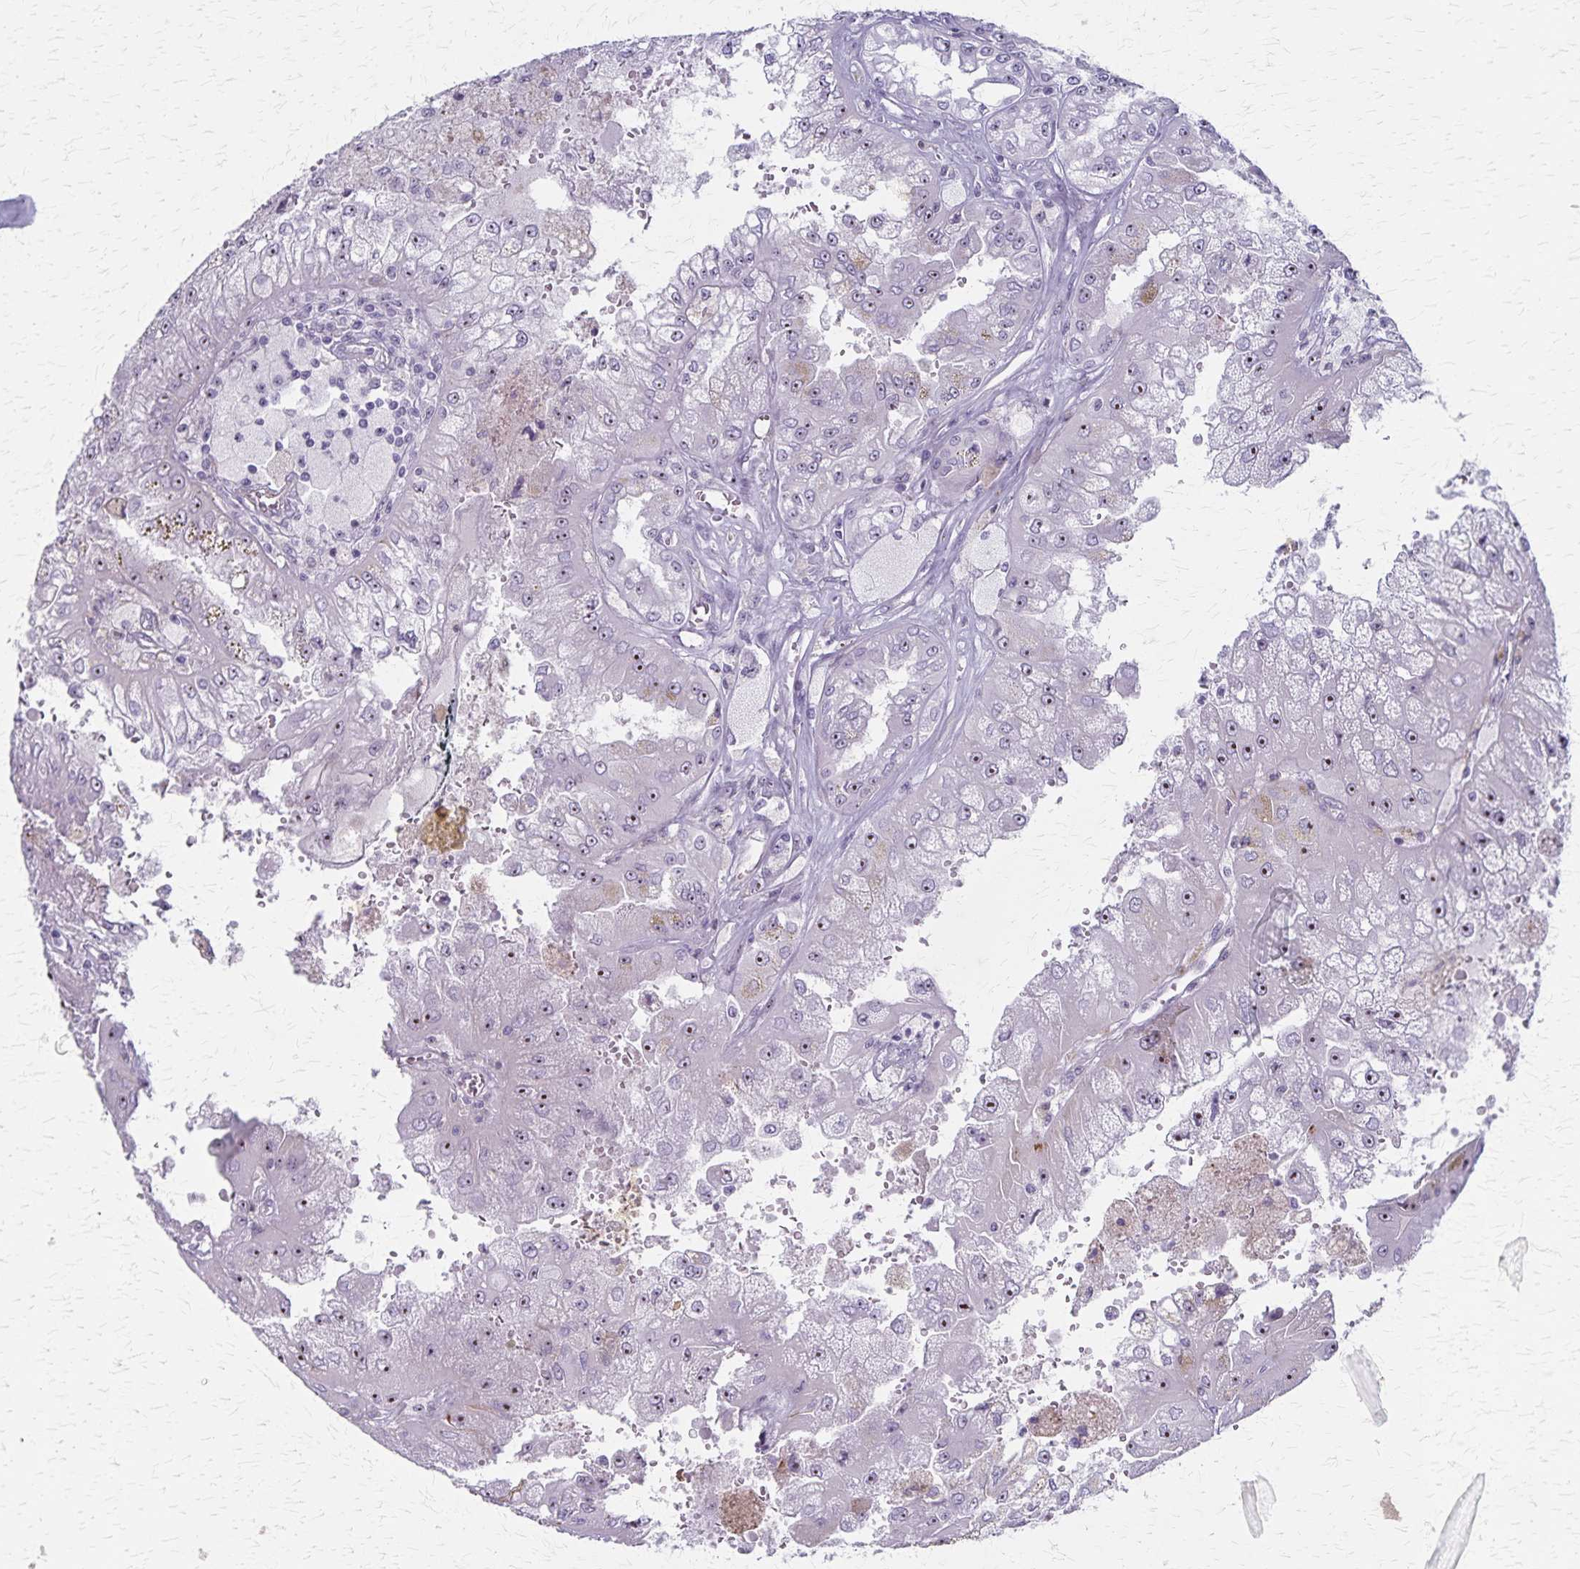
{"staining": {"intensity": "moderate", "quantity": "25%-75%", "location": "nuclear"}, "tissue": "renal cancer", "cell_type": "Tumor cells", "image_type": "cancer", "snomed": [{"axis": "morphology", "description": "Adenocarcinoma, NOS"}, {"axis": "topography", "description": "Kidney"}], "caption": "Renal adenocarcinoma stained with DAB (3,3'-diaminobenzidine) IHC displays medium levels of moderate nuclear staining in about 25%-75% of tumor cells.", "gene": "DLK2", "patient": {"sex": "male", "age": 58}}